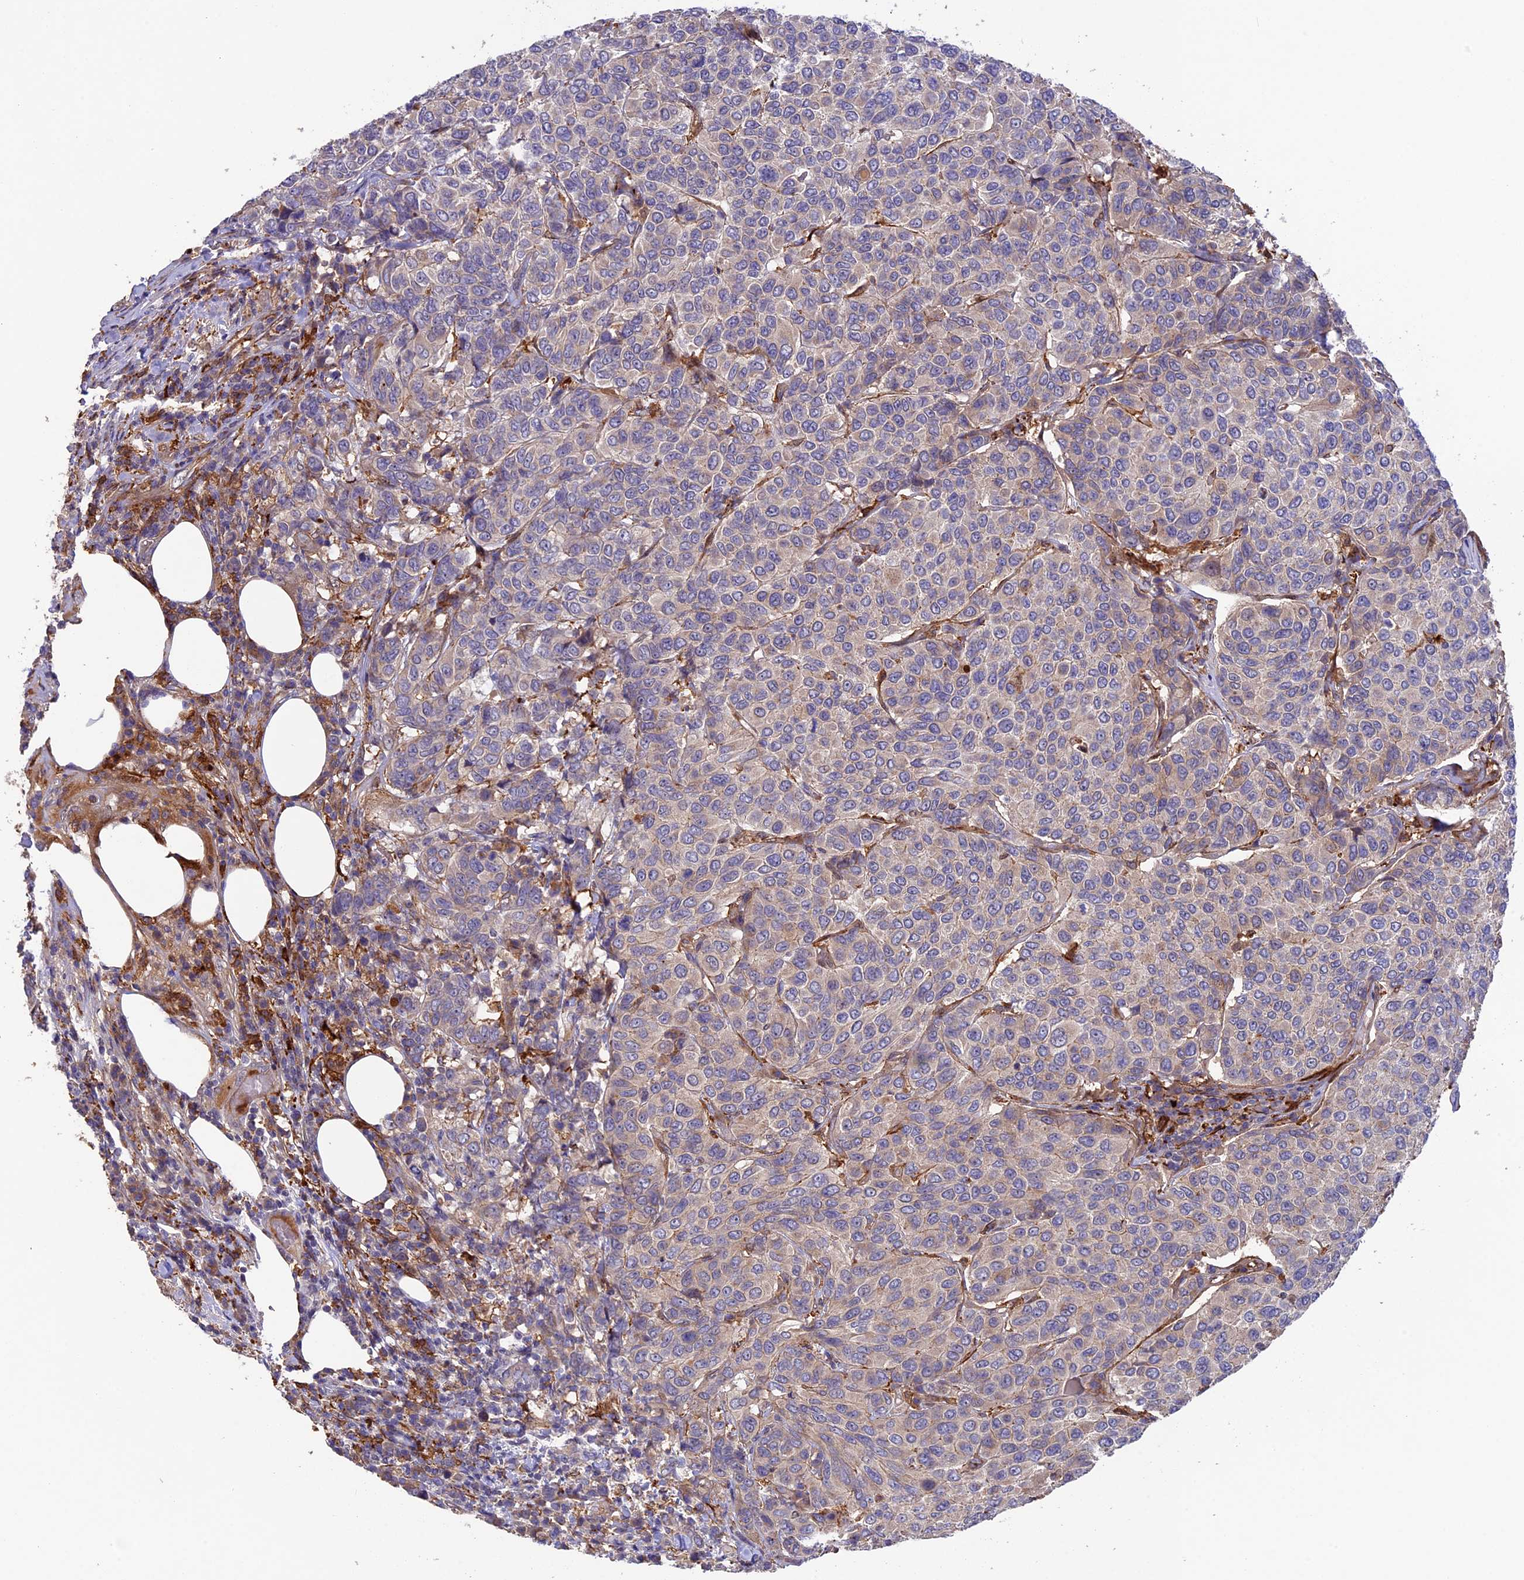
{"staining": {"intensity": "negative", "quantity": "none", "location": "none"}, "tissue": "breast cancer", "cell_type": "Tumor cells", "image_type": "cancer", "snomed": [{"axis": "morphology", "description": "Duct carcinoma"}, {"axis": "topography", "description": "Breast"}], "caption": "An IHC histopathology image of breast cancer (intraductal carcinoma) is shown. There is no staining in tumor cells of breast cancer (intraductal carcinoma). Nuclei are stained in blue.", "gene": "FERMT1", "patient": {"sex": "female", "age": 55}}